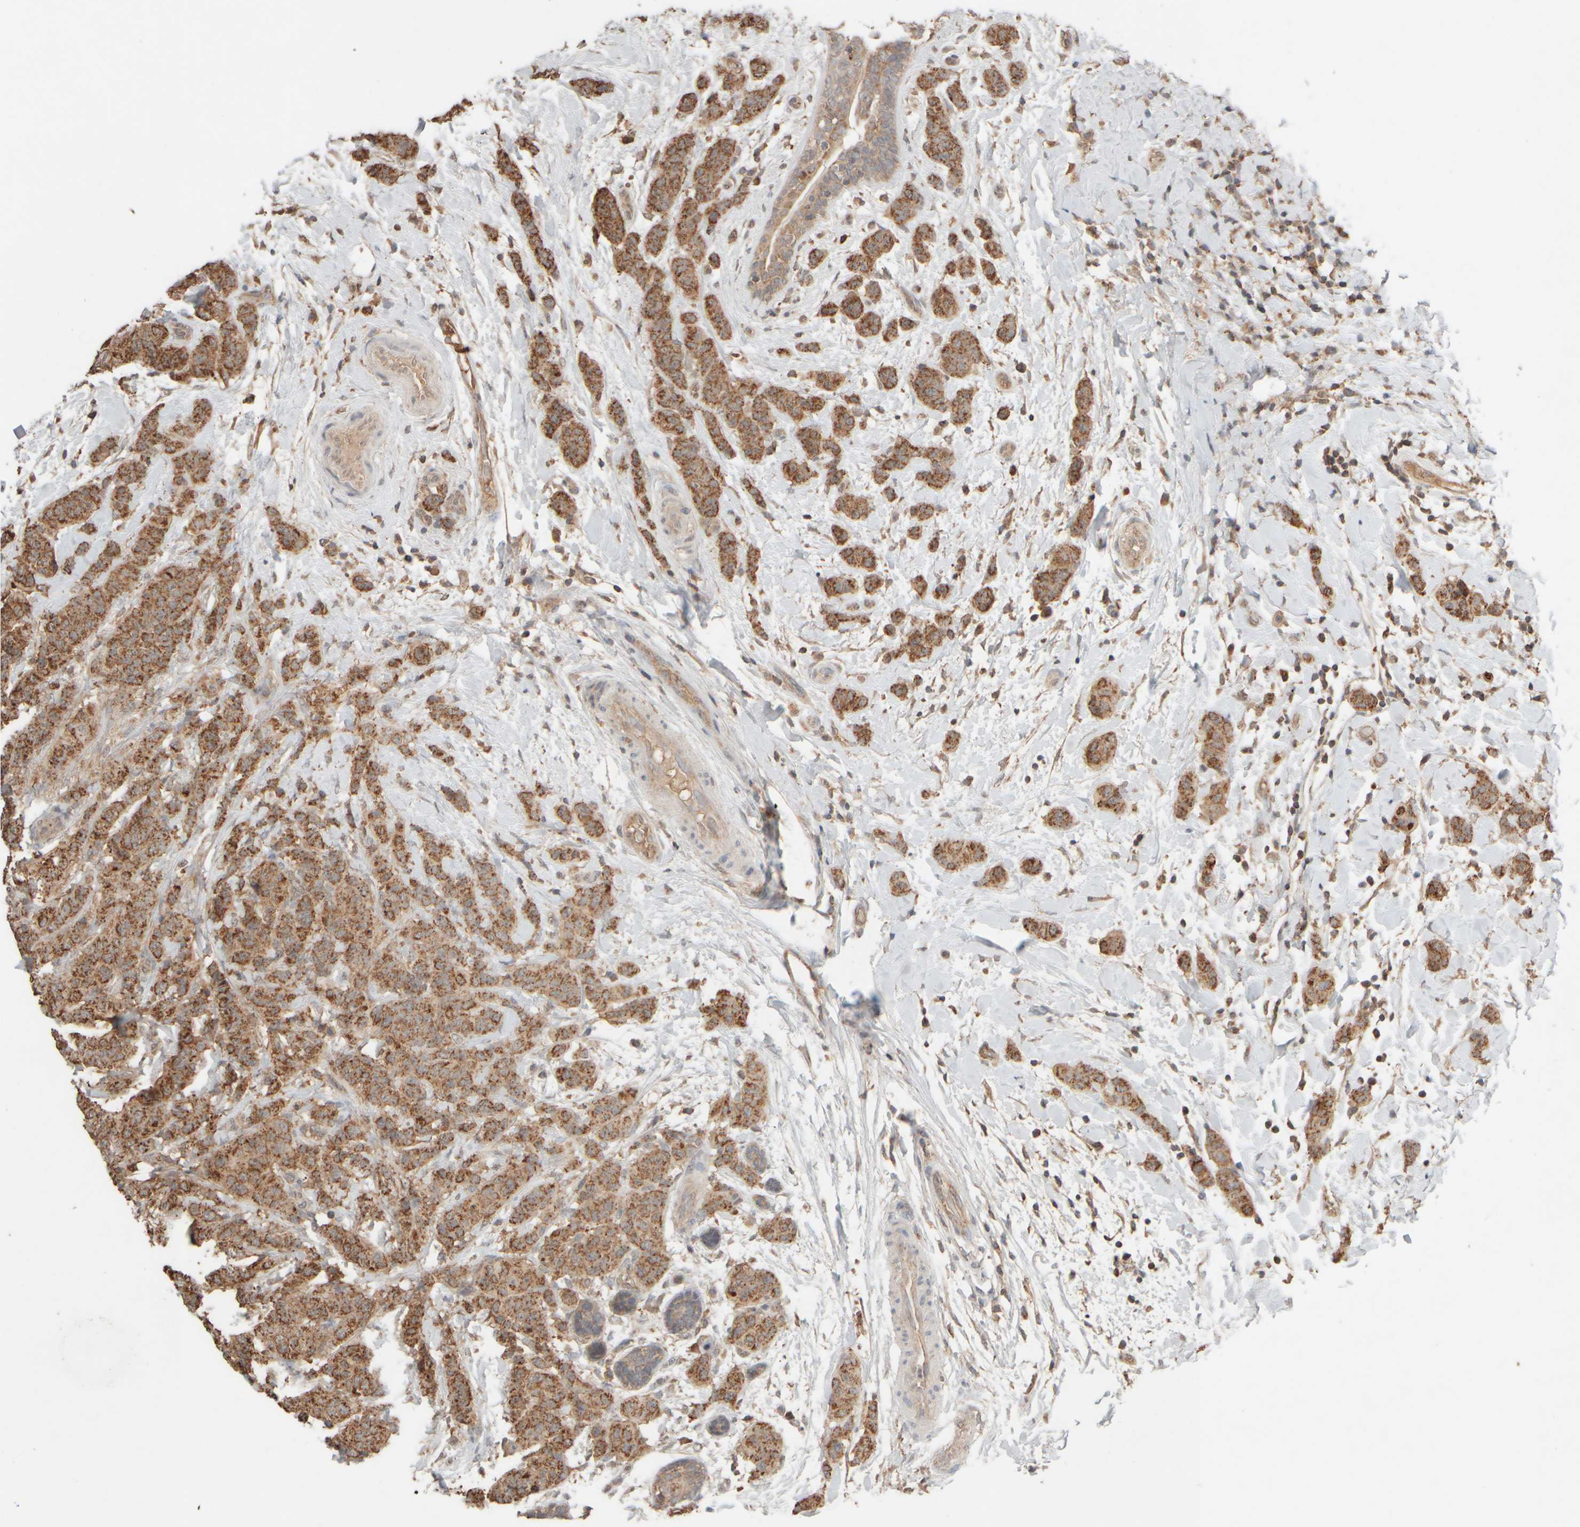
{"staining": {"intensity": "strong", "quantity": ">75%", "location": "cytoplasmic/membranous"}, "tissue": "breast cancer", "cell_type": "Tumor cells", "image_type": "cancer", "snomed": [{"axis": "morphology", "description": "Normal tissue, NOS"}, {"axis": "morphology", "description": "Duct carcinoma"}, {"axis": "topography", "description": "Breast"}], "caption": "Protein expression analysis of human breast cancer (intraductal carcinoma) reveals strong cytoplasmic/membranous expression in approximately >75% of tumor cells. (Stains: DAB (3,3'-diaminobenzidine) in brown, nuclei in blue, Microscopy: brightfield microscopy at high magnification).", "gene": "EIF2B3", "patient": {"sex": "female", "age": 40}}